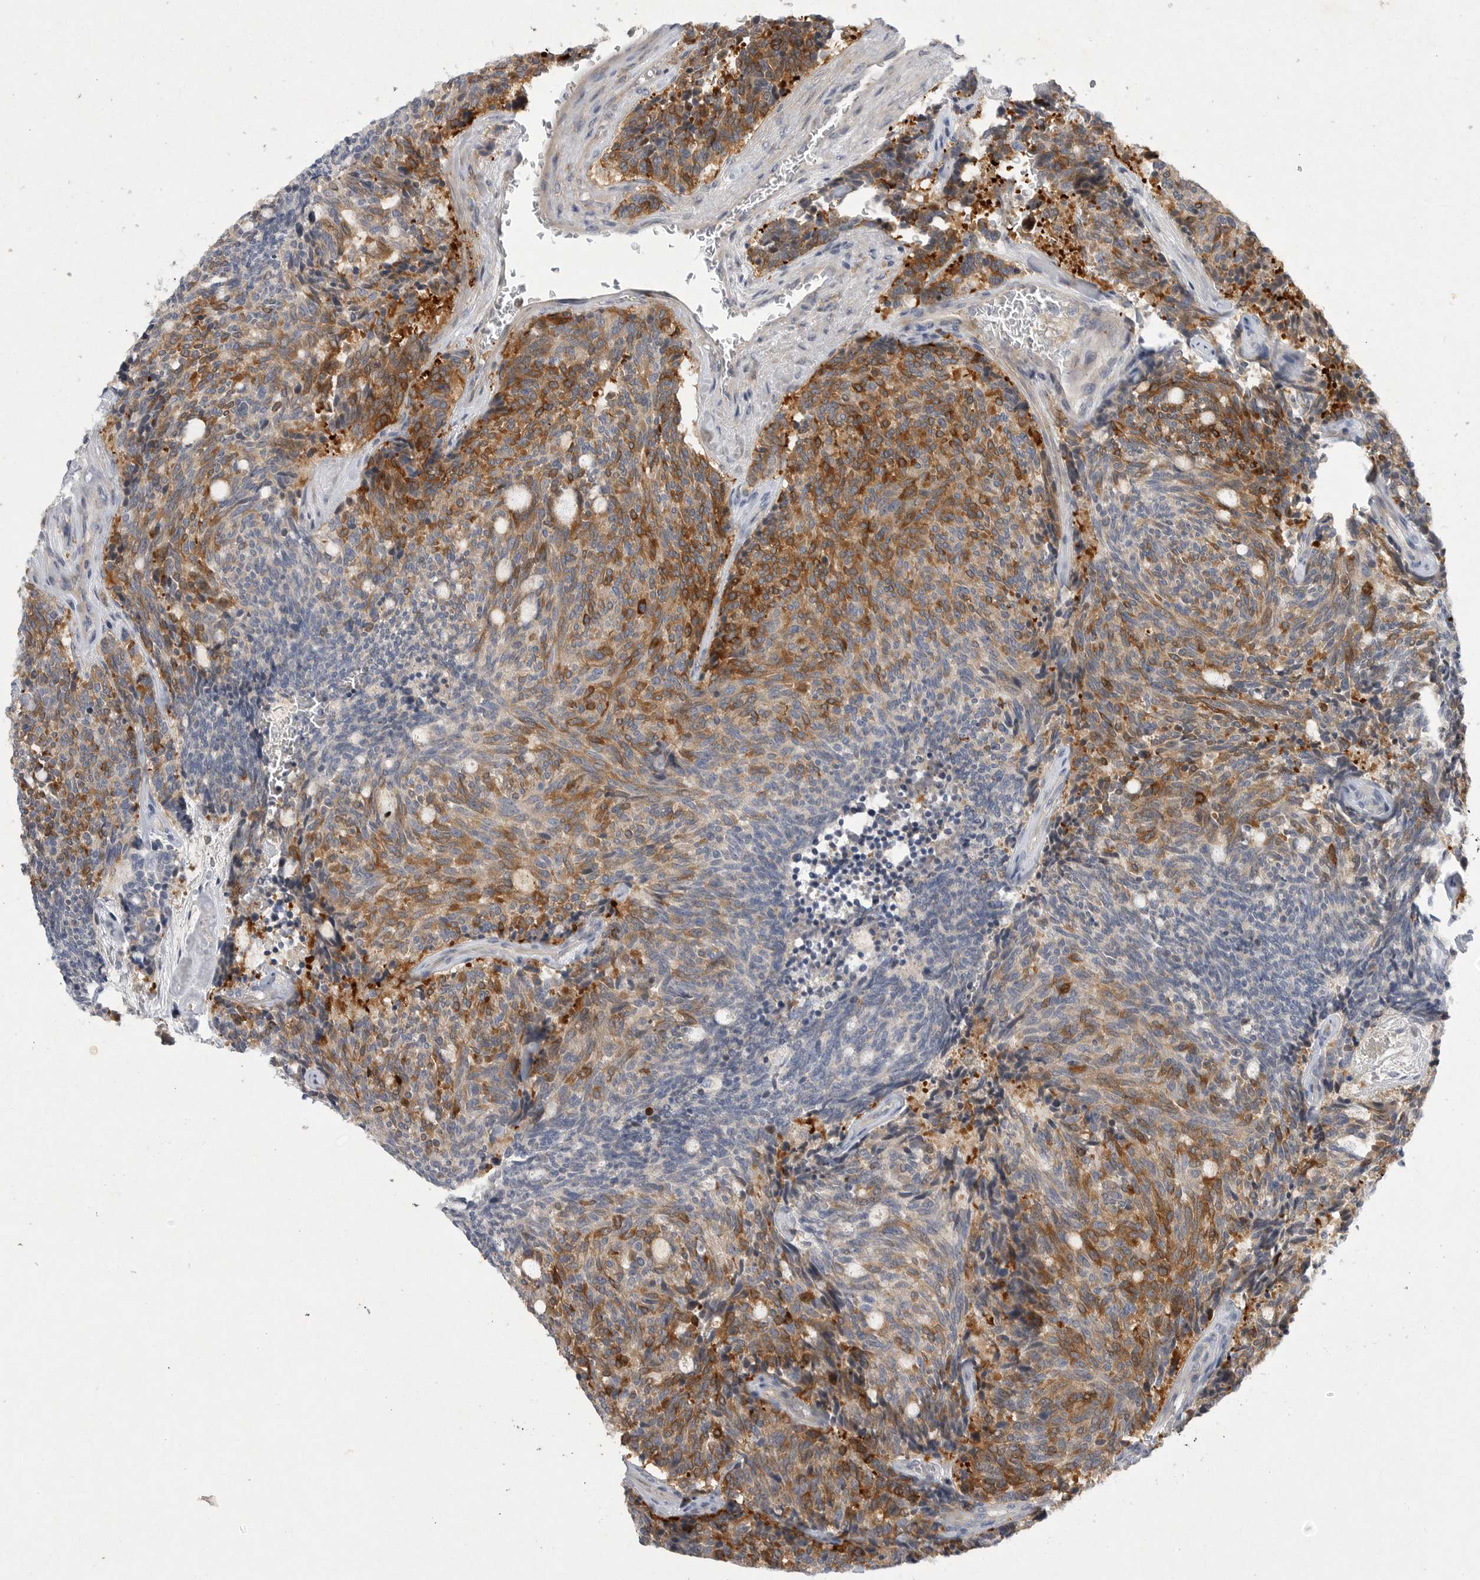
{"staining": {"intensity": "moderate", "quantity": ">75%", "location": "cytoplasmic/membranous"}, "tissue": "carcinoid", "cell_type": "Tumor cells", "image_type": "cancer", "snomed": [{"axis": "morphology", "description": "Carcinoid, malignant, NOS"}, {"axis": "topography", "description": "Pancreas"}], "caption": "About >75% of tumor cells in carcinoid display moderate cytoplasmic/membranous protein staining as visualized by brown immunohistochemical staining.", "gene": "EDEM3", "patient": {"sex": "female", "age": 54}}